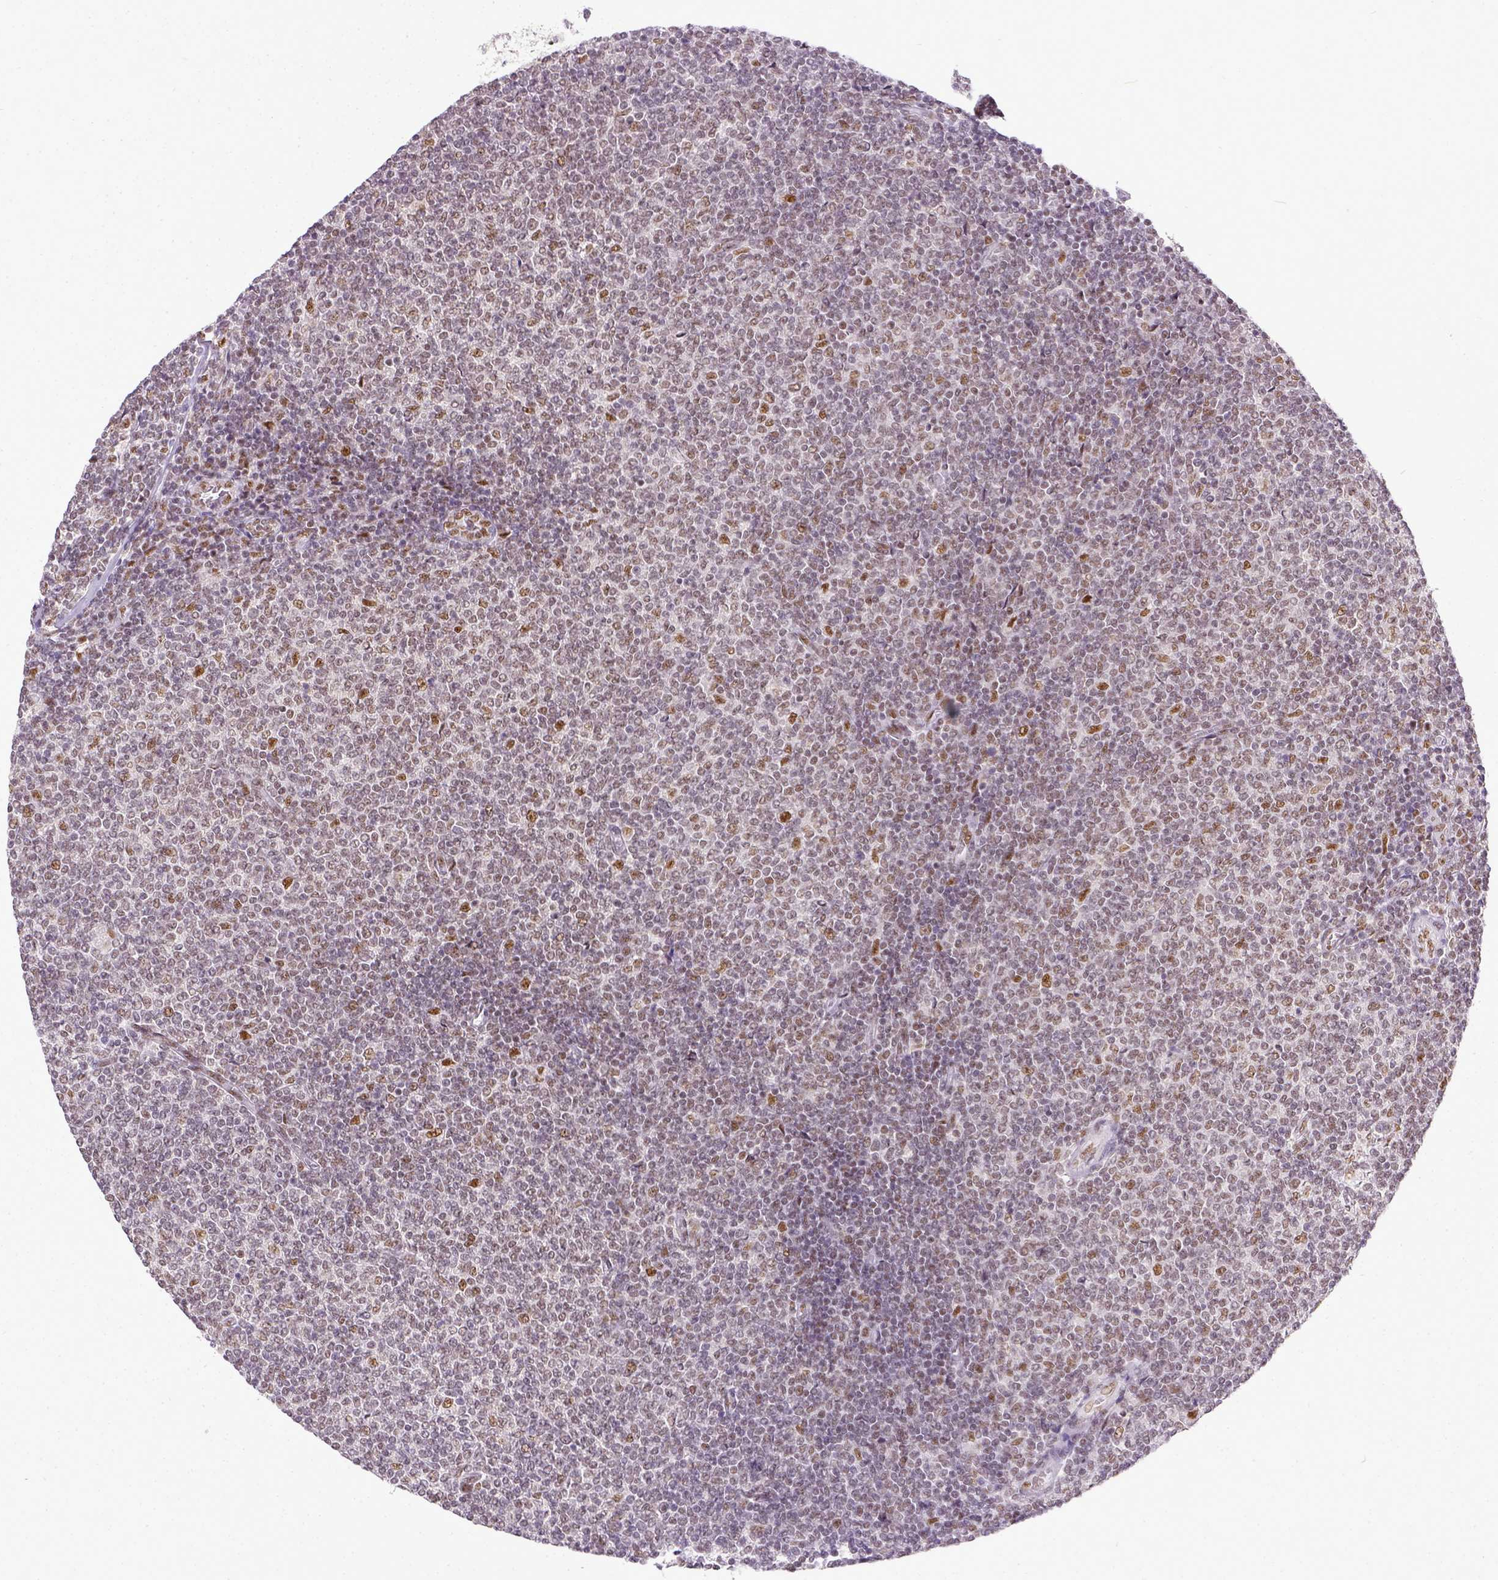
{"staining": {"intensity": "moderate", "quantity": ">75%", "location": "nuclear"}, "tissue": "lymphoma", "cell_type": "Tumor cells", "image_type": "cancer", "snomed": [{"axis": "morphology", "description": "Malignant lymphoma, non-Hodgkin's type, Low grade"}, {"axis": "topography", "description": "Lymph node"}], "caption": "Immunohistochemical staining of lymphoma reveals moderate nuclear protein expression in approximately >75% of tumor cells.", "gene": "ERCC1", "patient": {"sex": "male", "age": 52}}